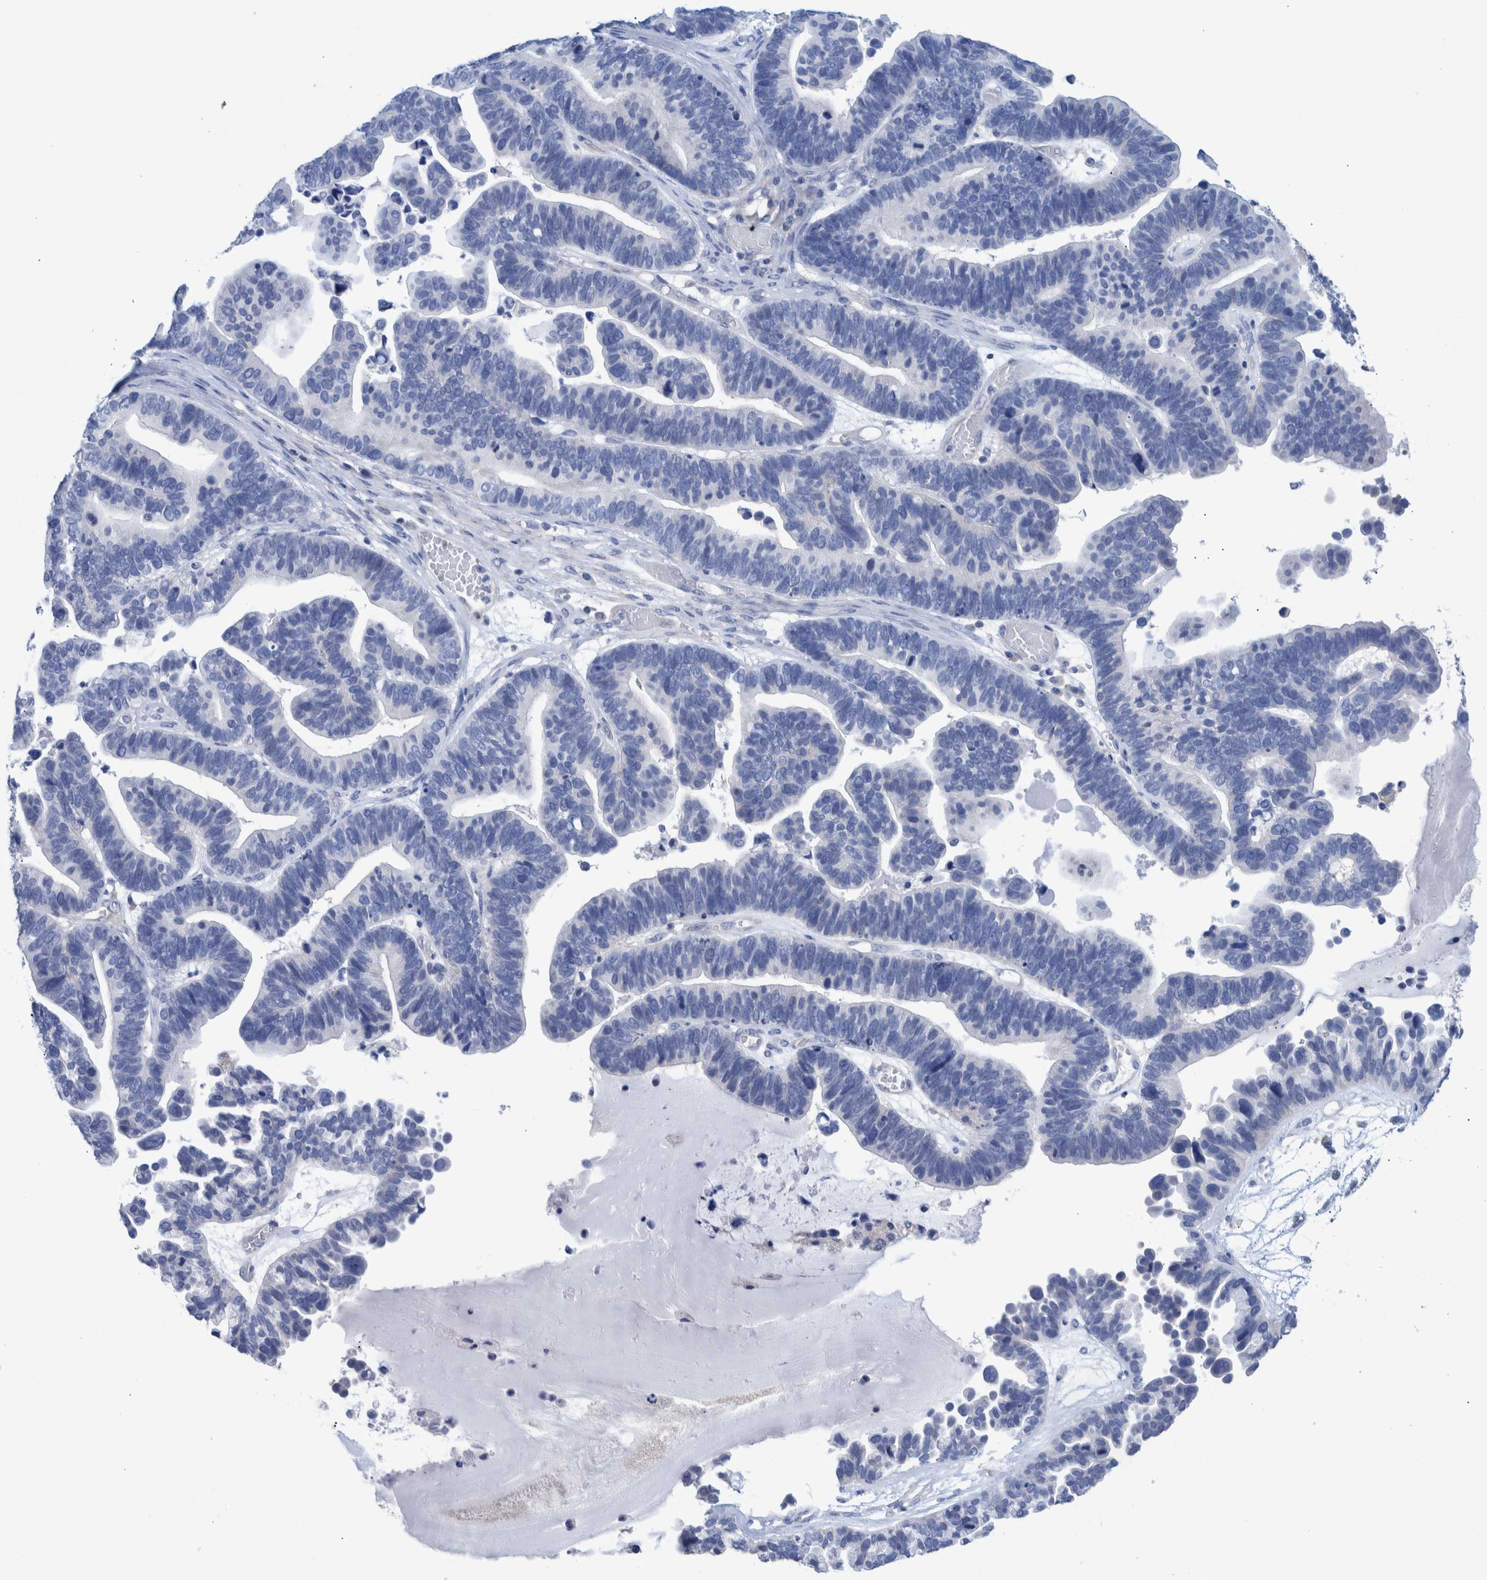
{"staining": {"intensity": "negative", "quantity": "none", "location": "none"}, "tissue": "ovarian cancer", "cell_type": "Tumor cells", "image_type": "cancer", "snomed": [{"axis": "morphology", "description": "Cystadenocarcinoma, serous, NOS"}, {"axis": "topography", "description": "Ovary"}], "caption": "Image shows no significant protein positivity in tumor cells of ovarian cancer (serous cystadenocarcinoma). (DAB (3,3'-diaminobenzidine) immunohistochemistry (IHC) visualized using brightfield microscopy, high magnification).", "gene": "PPP3CC", "patient": {"sex": "female", "age": 56}}